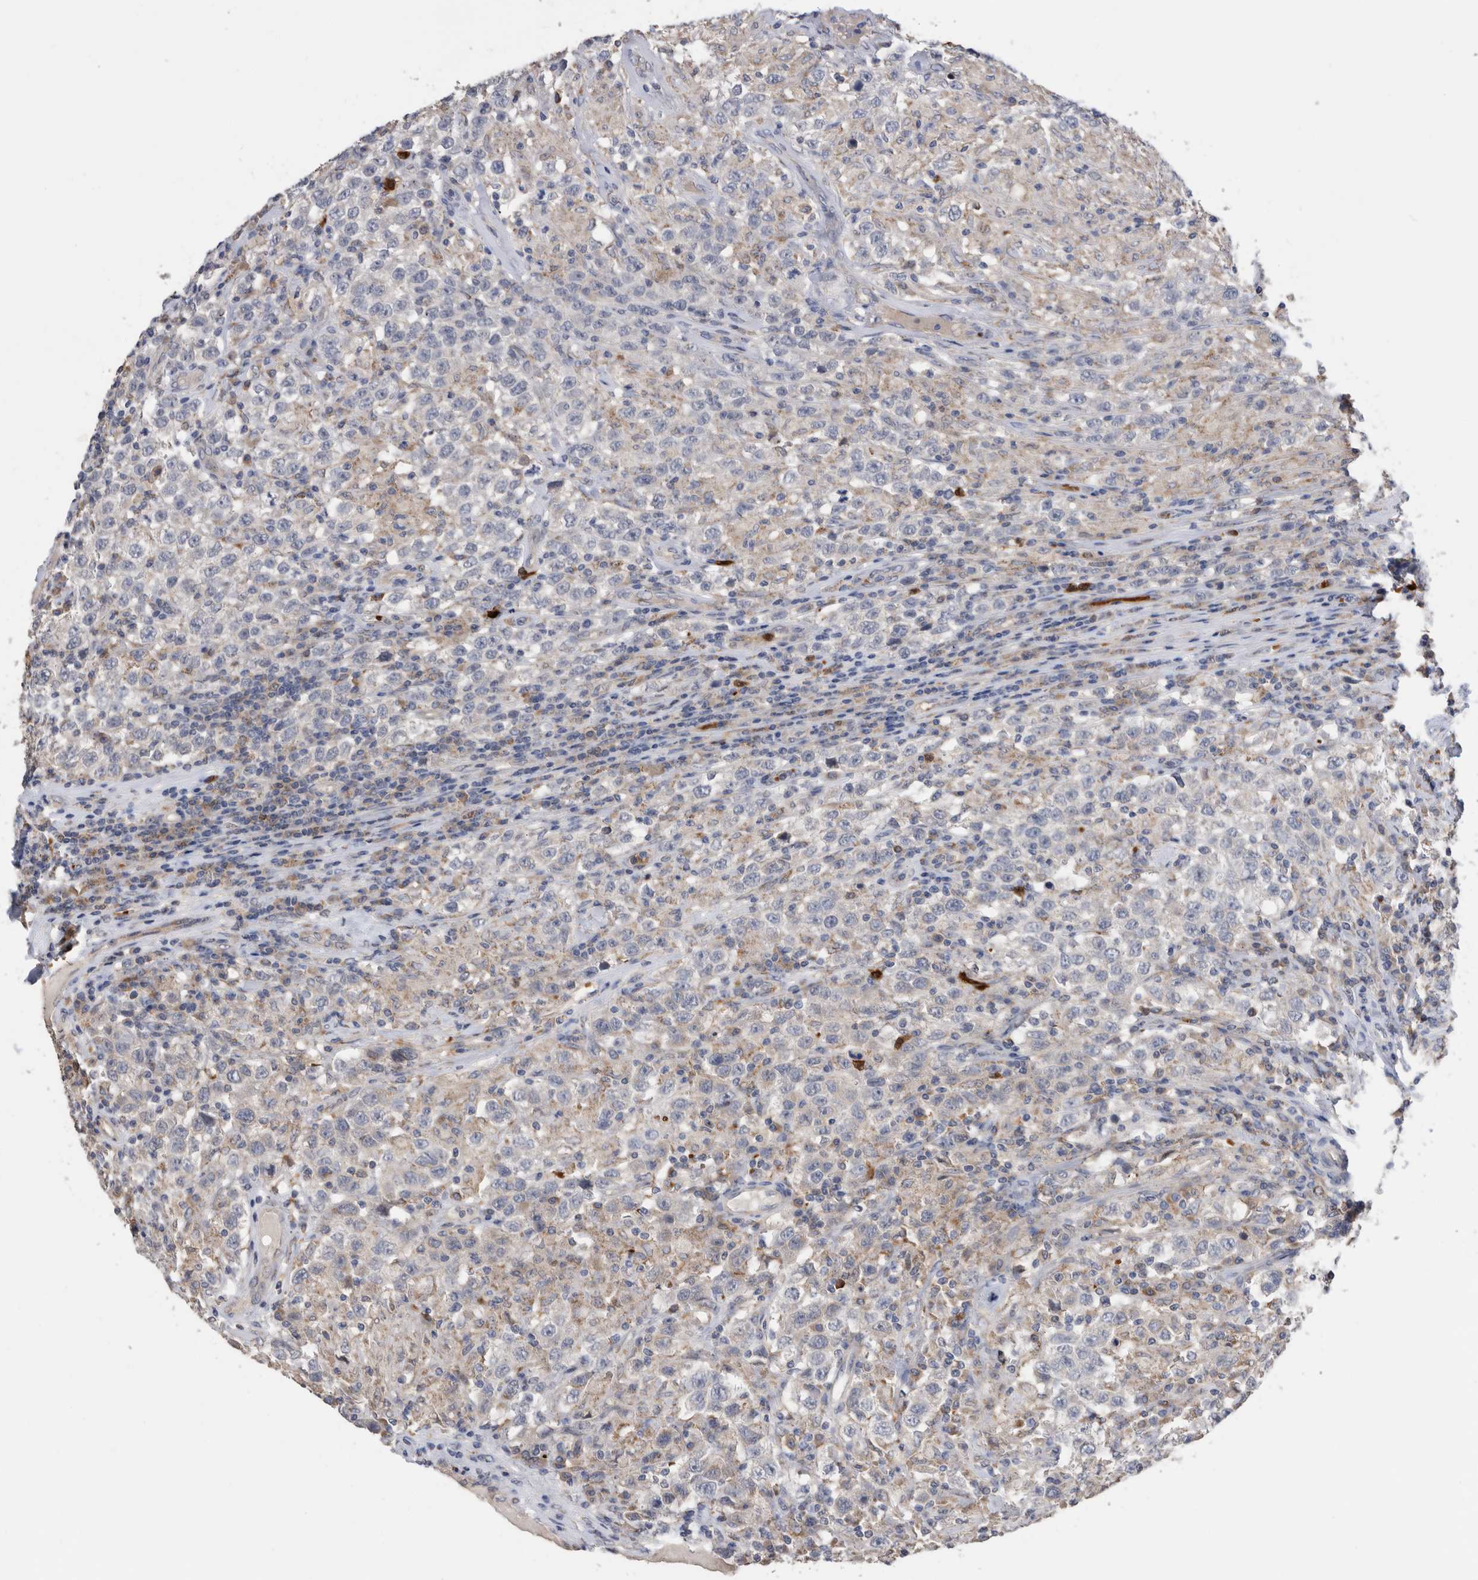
{"staining": {"intensity": "negative", "quantity": "none", "location": "none"}, "tissue": "testis cancer", "cell_type": "Tumor cells", "image_type": "cancer", "snomed": [{"axis": "morphology", "description": "Seminoma, NOS"}, {"axis": "topography", "description": "Testis"}], "caption": "There is no significant staining in tumor cells of testis cancer.", "gene": "CRISPLD2", "patient": {"sex": "male", "age": 41}}